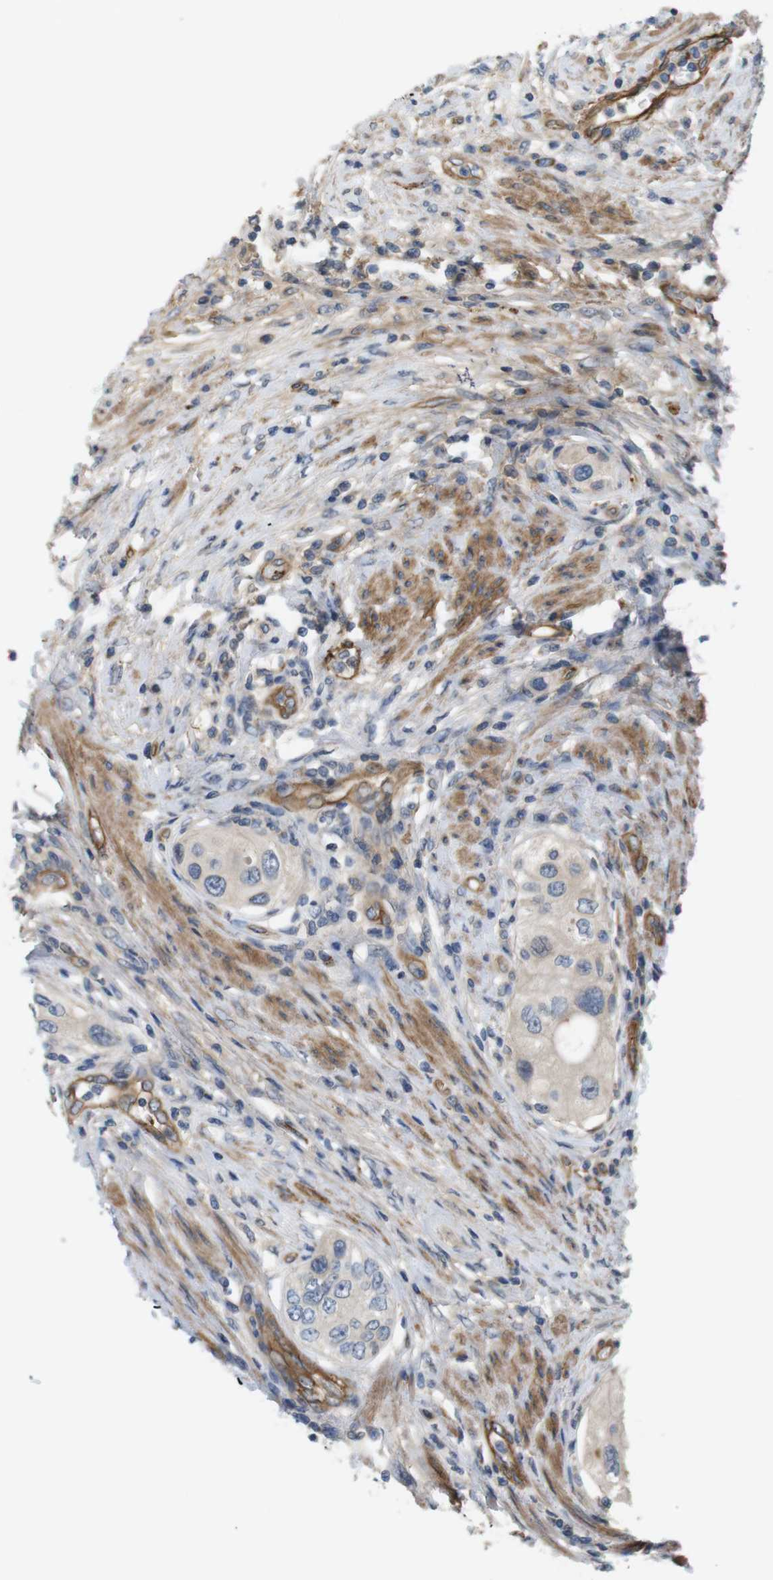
{"staining": {"intensity": "weak", "quantity": ">75%", "location": "cytoplasmic/membranous"}, "tissue": "urothelial cancer", "cell_type": "Tumor cells", "image_type": "cancer", "snomed": [{"axis": "morphology", "description": "Urothelial carcinoma, High grade"}, {"axis": "topography", "description": "Urinary bladder"}], "caption": "The micrograph displays a brown stain indicating the presence of a protein in the cytoplasmic/membranous of tumor cells in urothelial carcinoma (high-grade).", "gene": "BVES", "patient": {"sex": "female", "age": 56}}